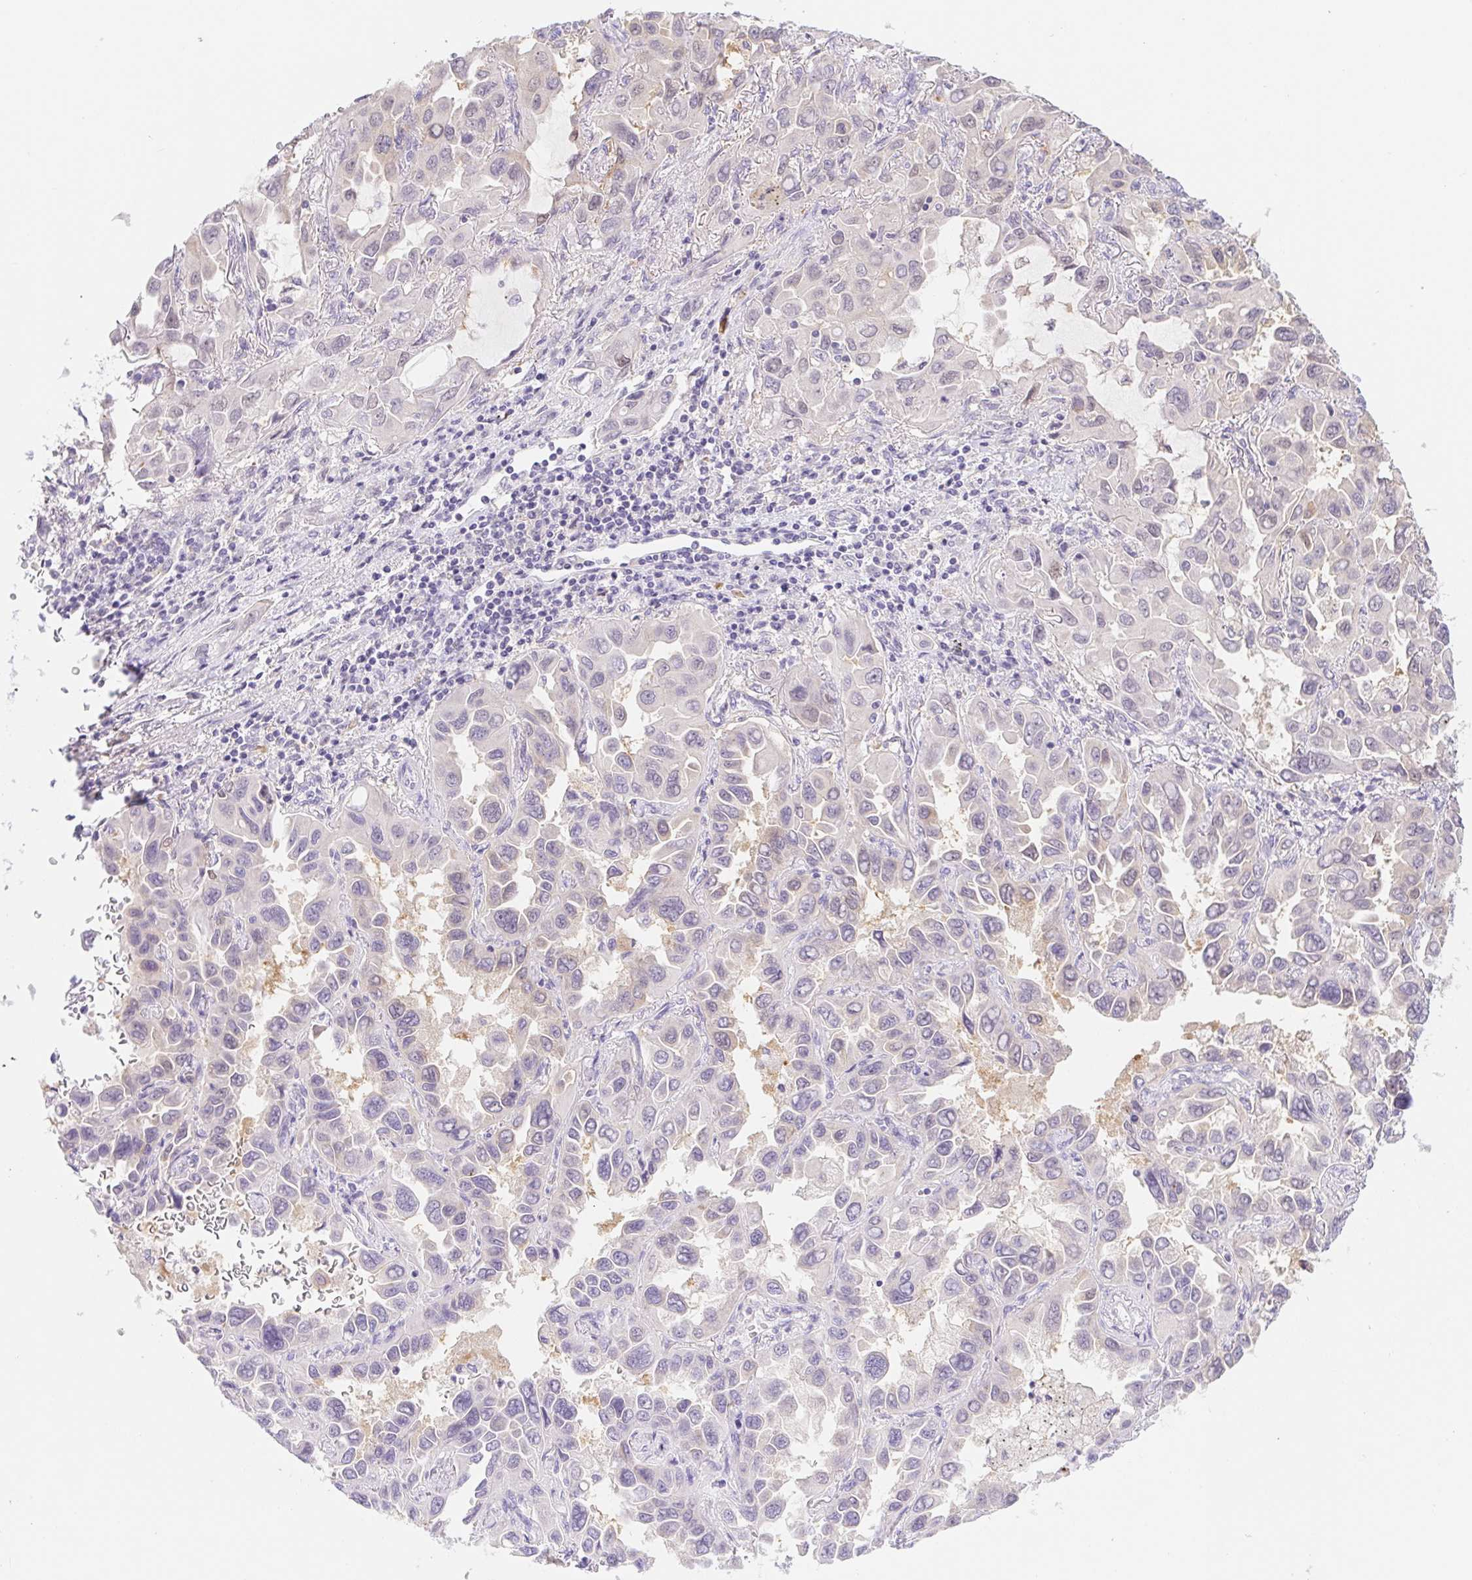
{"staining": {"intensity": "negative", "quantity": "none", "location": "none"}, "tissue": "lung cancer", "cell_type": "Tumor cells", "image_type": "cancer", "snomed": [{"axis": "morphology", "description": "Adenocarcinoma, NOS"}, {"axis": "topography", "description": "Lung"}], "caption": "High power microscopy micrograph of an immunohistochemistry (IHC) image of adenocarcinoma (lung), revealing no significant staining in tumor cells.", "gene": "DYNC2LI1", "patient": {"sex": "male", "age": 64}}